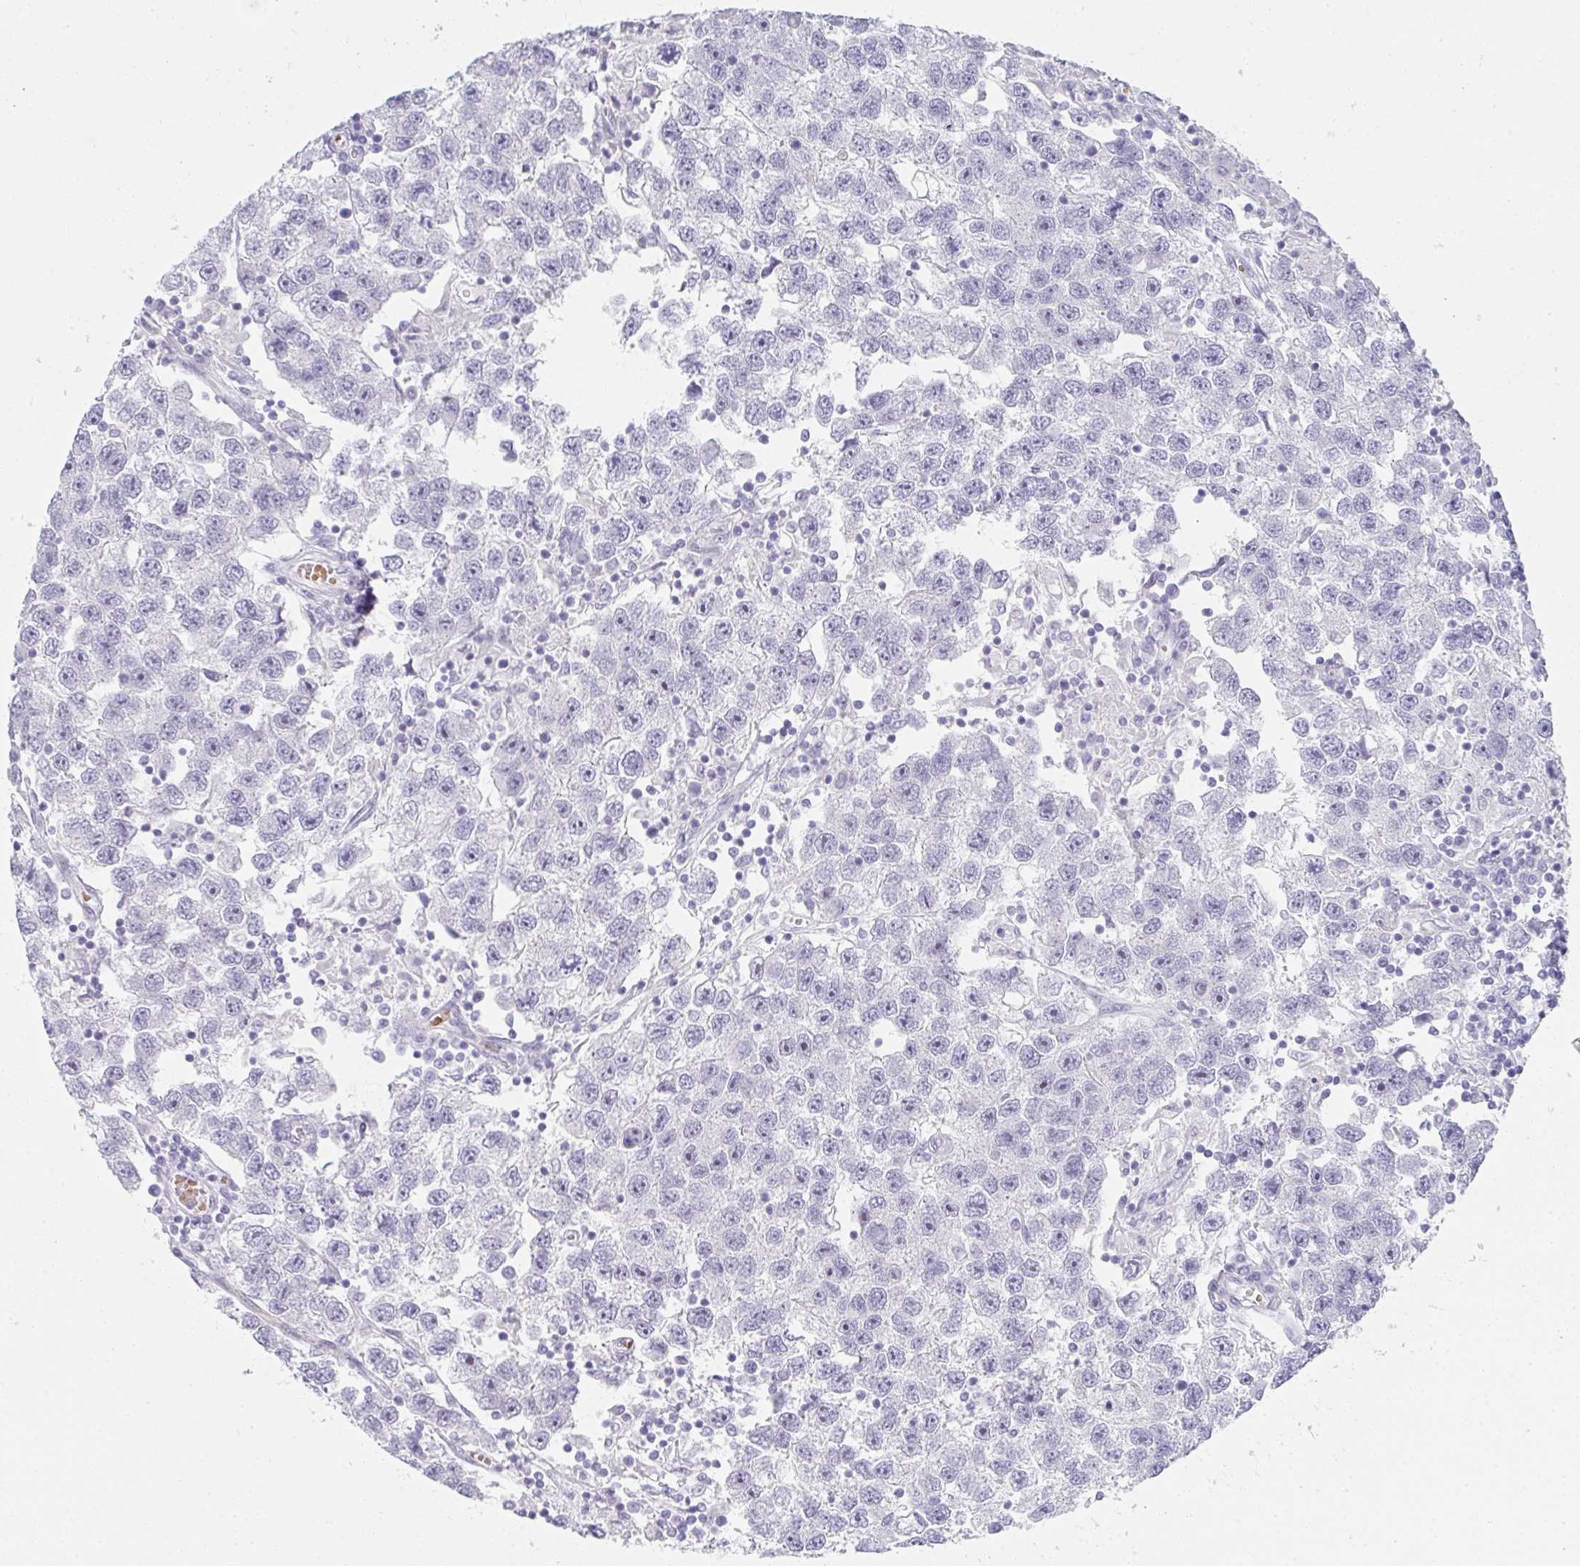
{"staining": {"intensity": "negative", "quantity": "none", "location": "none"}, "tissue": "testis cancer", "cell_type": "Tumor cells", "image_type": "cancer", "snomed": [{"axis": "morphology", "description": "Seminoma, NOS"}, {"axis": "topography", "description": "Testis"}], "caption": "Immunohistochemistry image of neoplastic tissue: testis seminoma stained with DAB demonstrates no significant protein expression in tumor cells.", "gene": "NEU2", "patient": {"sex": "male", "age": 26}}